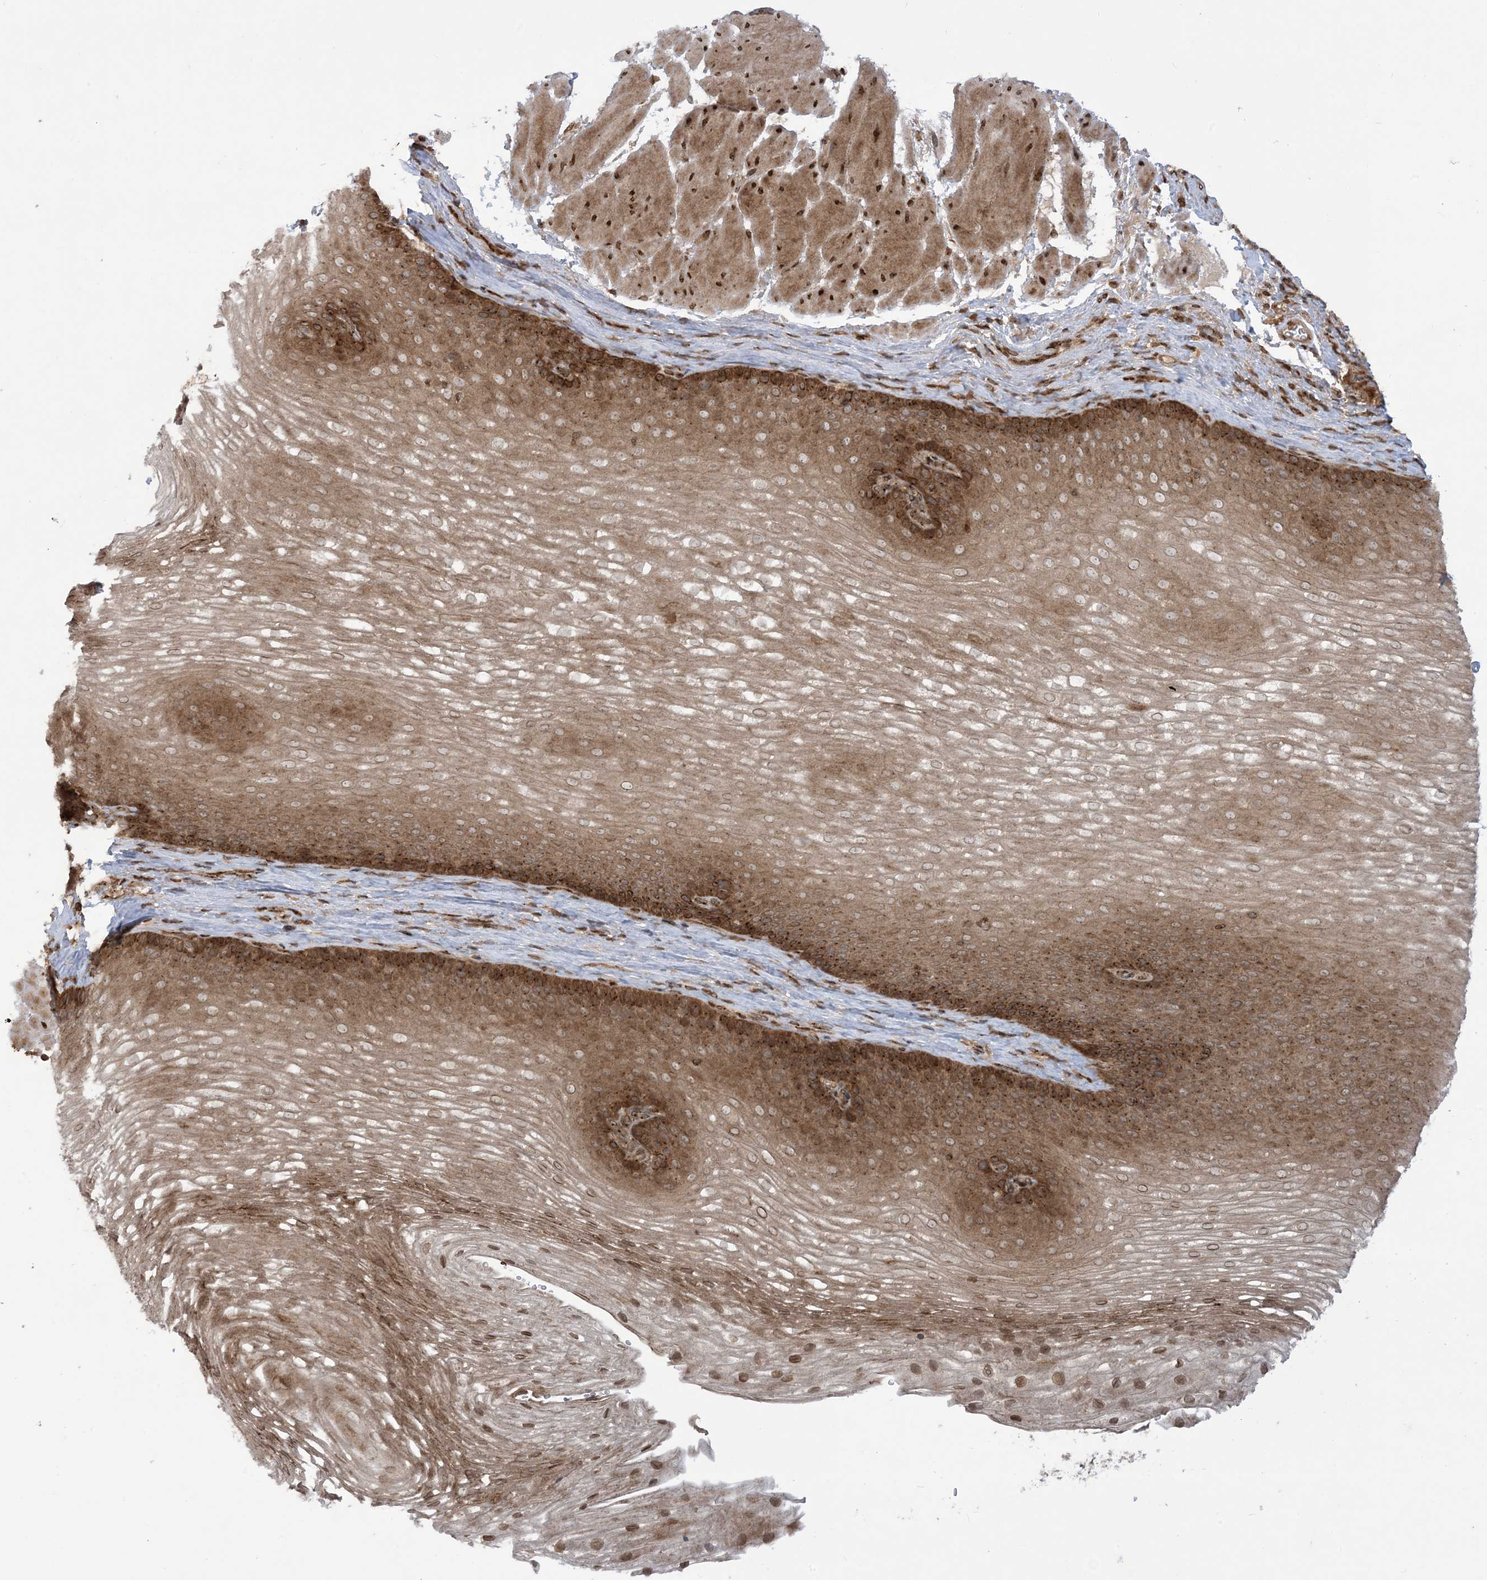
{"staining": {"intensity": "strong", "quantity": "25%-75%", "location": "cytoplasmic/membranous,nuclear"}, "tissue": "esophagus", "cell_type": "Squamous epithelial cells", "image_type": "normal", "snomed": [{"axis": "morphology", "description": "Normal tissue, NOS"}, {"axis": "topography", "description": "Esophagus"}], "caption": "There is high levels of strong cytoplasmic/membranous,nuclear staining in squamous epithelial cells of normal esophagus, as demonstrated by immunohistochemical staining (brown color).", "gene": "CASP4", "patient": {"sex": "female", "age": 66}}